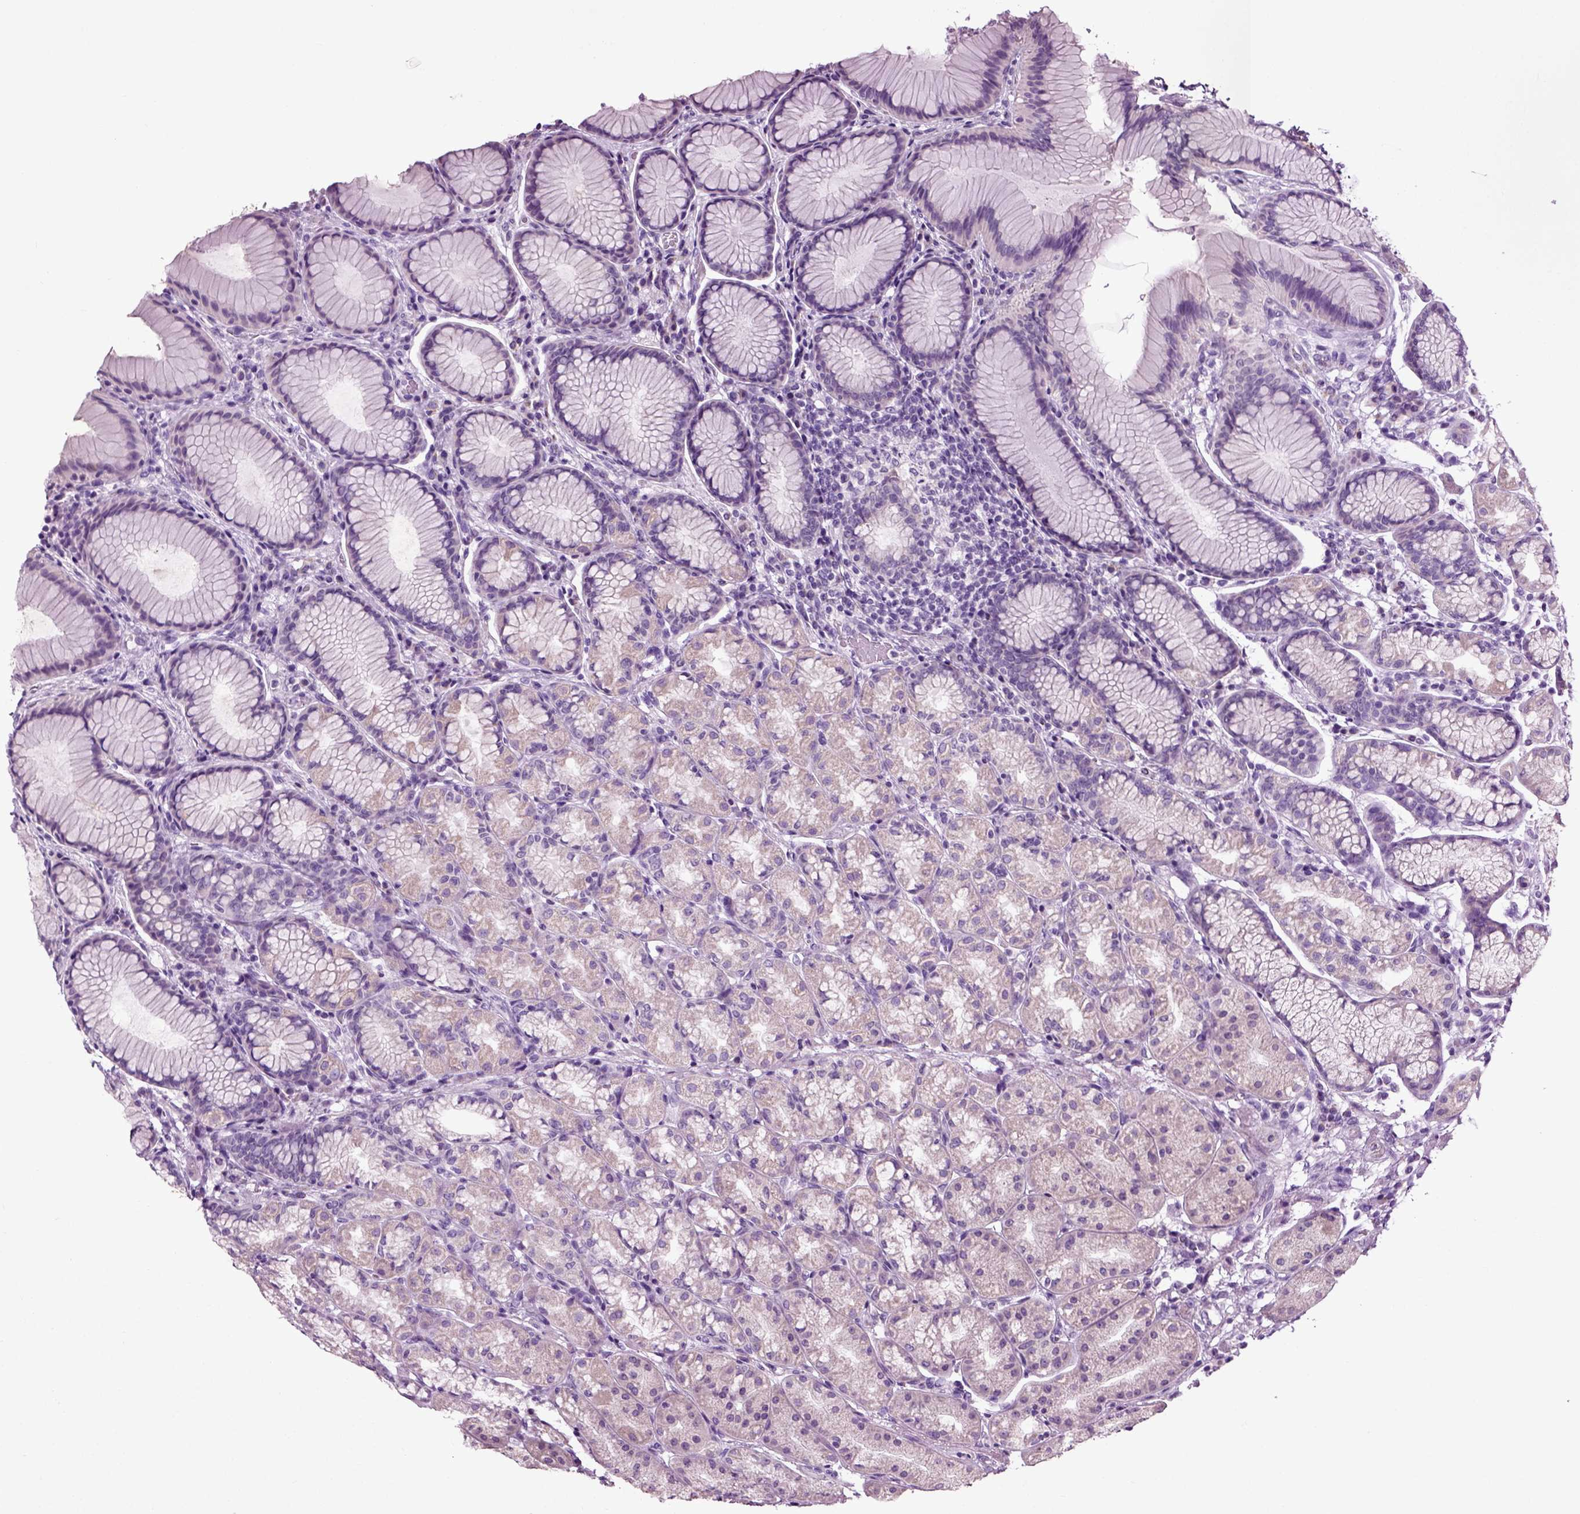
{"staining": {"intensity": "weak", "quantity": "25%-75%", "location": "cytoplasmic/membranous"}, "tissue": "stomach", "cell_type": "Glandular cells", "image_type": "normal", "snomed": [{"axis": "morphology", "description": "Normal tissue, NOS"}, {"axis": "morphology", "description": "Adenocarcinoma, NOS"}, {"axis": "topography", "description": "Stomach"}], "caption": "Approximately 25%-75% of glandular cells in normal stomach demonstrate weak cytoplasmic/membranous protein positivity as visualized by brown immunohistochemical staining.", "gene": "DNAH10", "patient": {"sex": "female", "age": 79}}